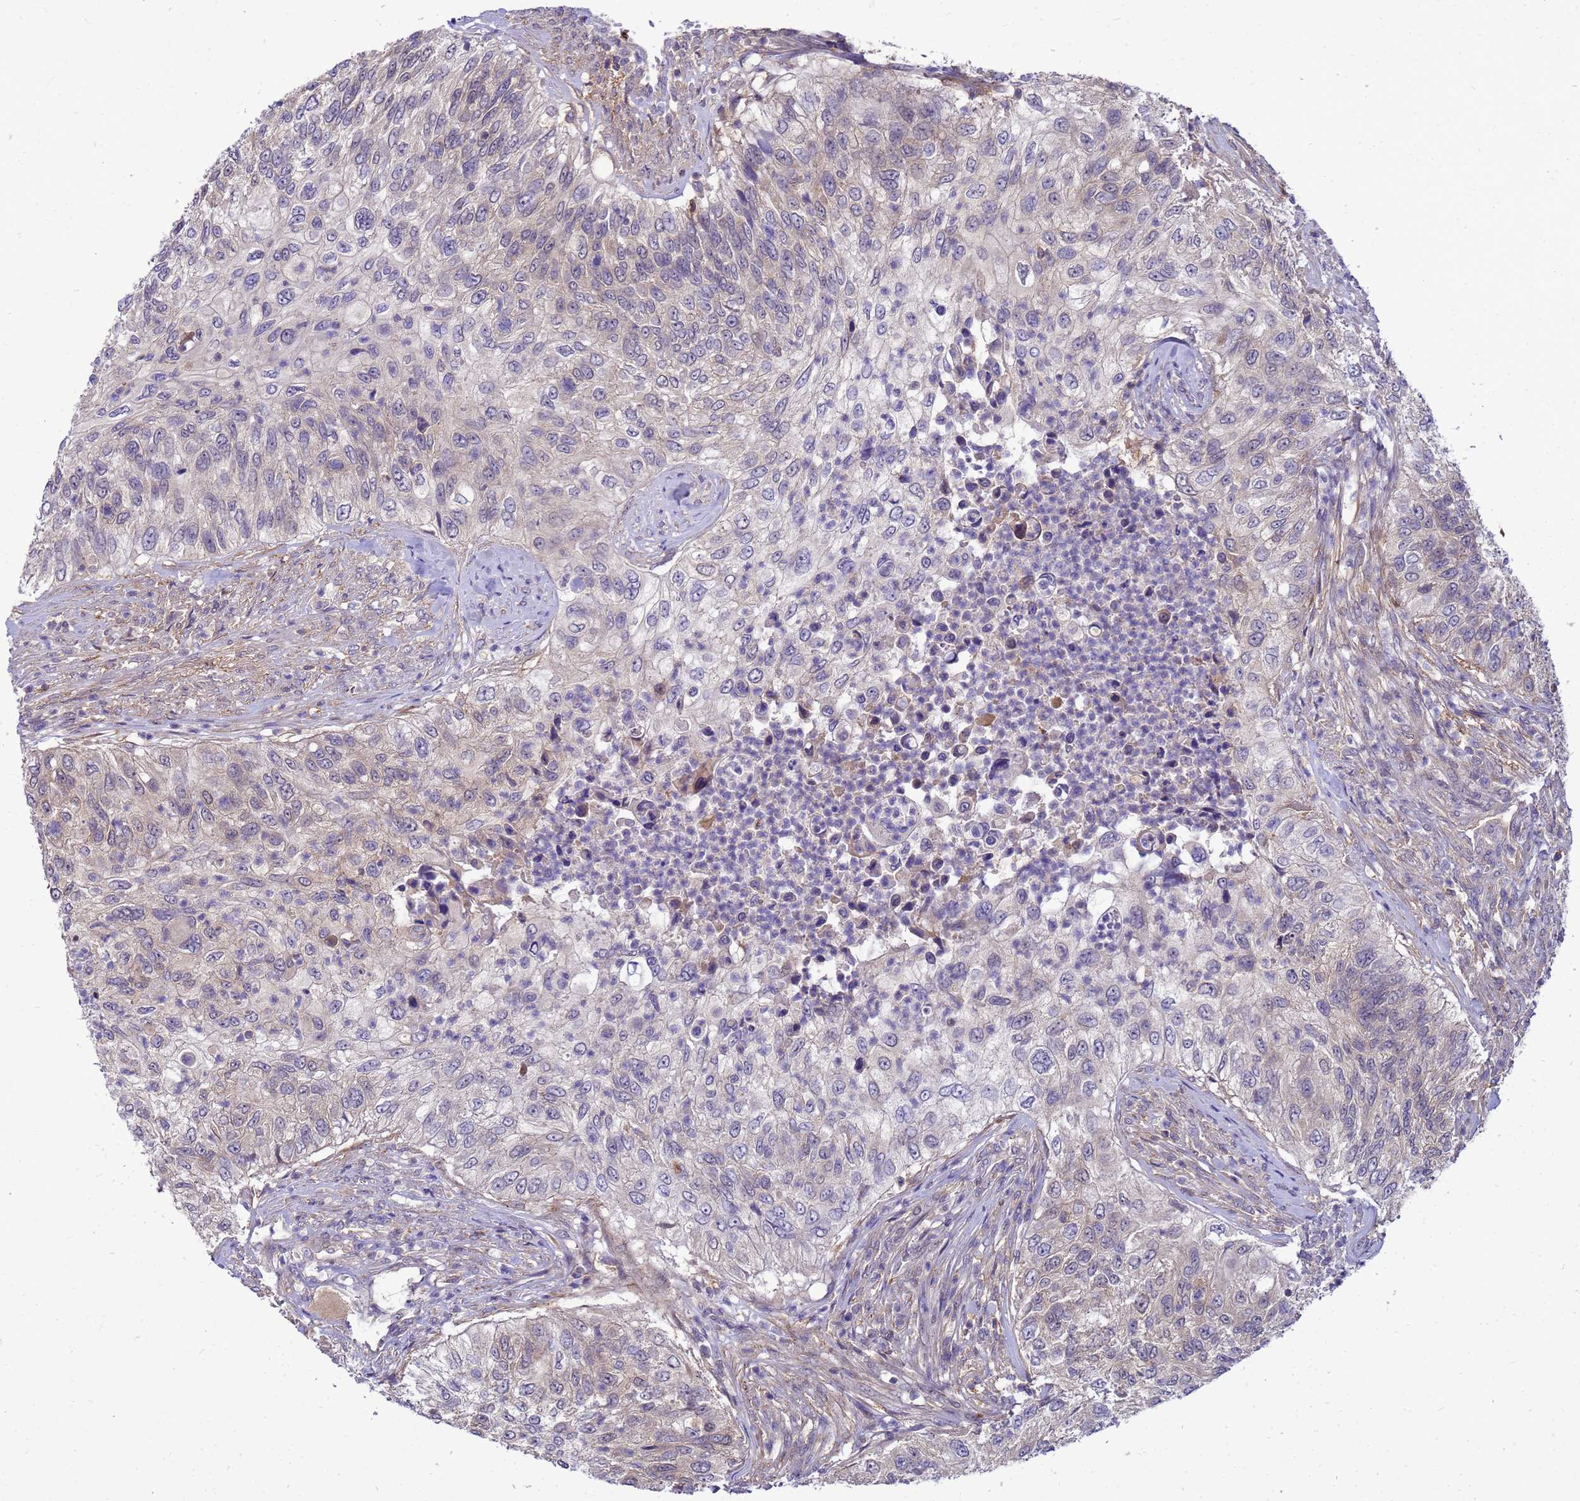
{"staining": {"intensity": "negative", "quantity": "none", "location": "none"}, "tissue": "urothelial cancer", "cell_type": "Tumor cells", "image_type": "cancer", "snomed": [{"axis": "morphology", "description": "Urothelial carcinoma, High grade"}, {"axis": "topography", "description": "Urinary bladder"}], "caption": "IHC photomicrograph of neoplastic tissue: urothelial cancer stained with DAB (3,3'-diaminobenzidine) demonstrates no significant protein expression in tumor cells.", "gene": "ENOPH1", "patient": {"sex": "female", "age": 60}}